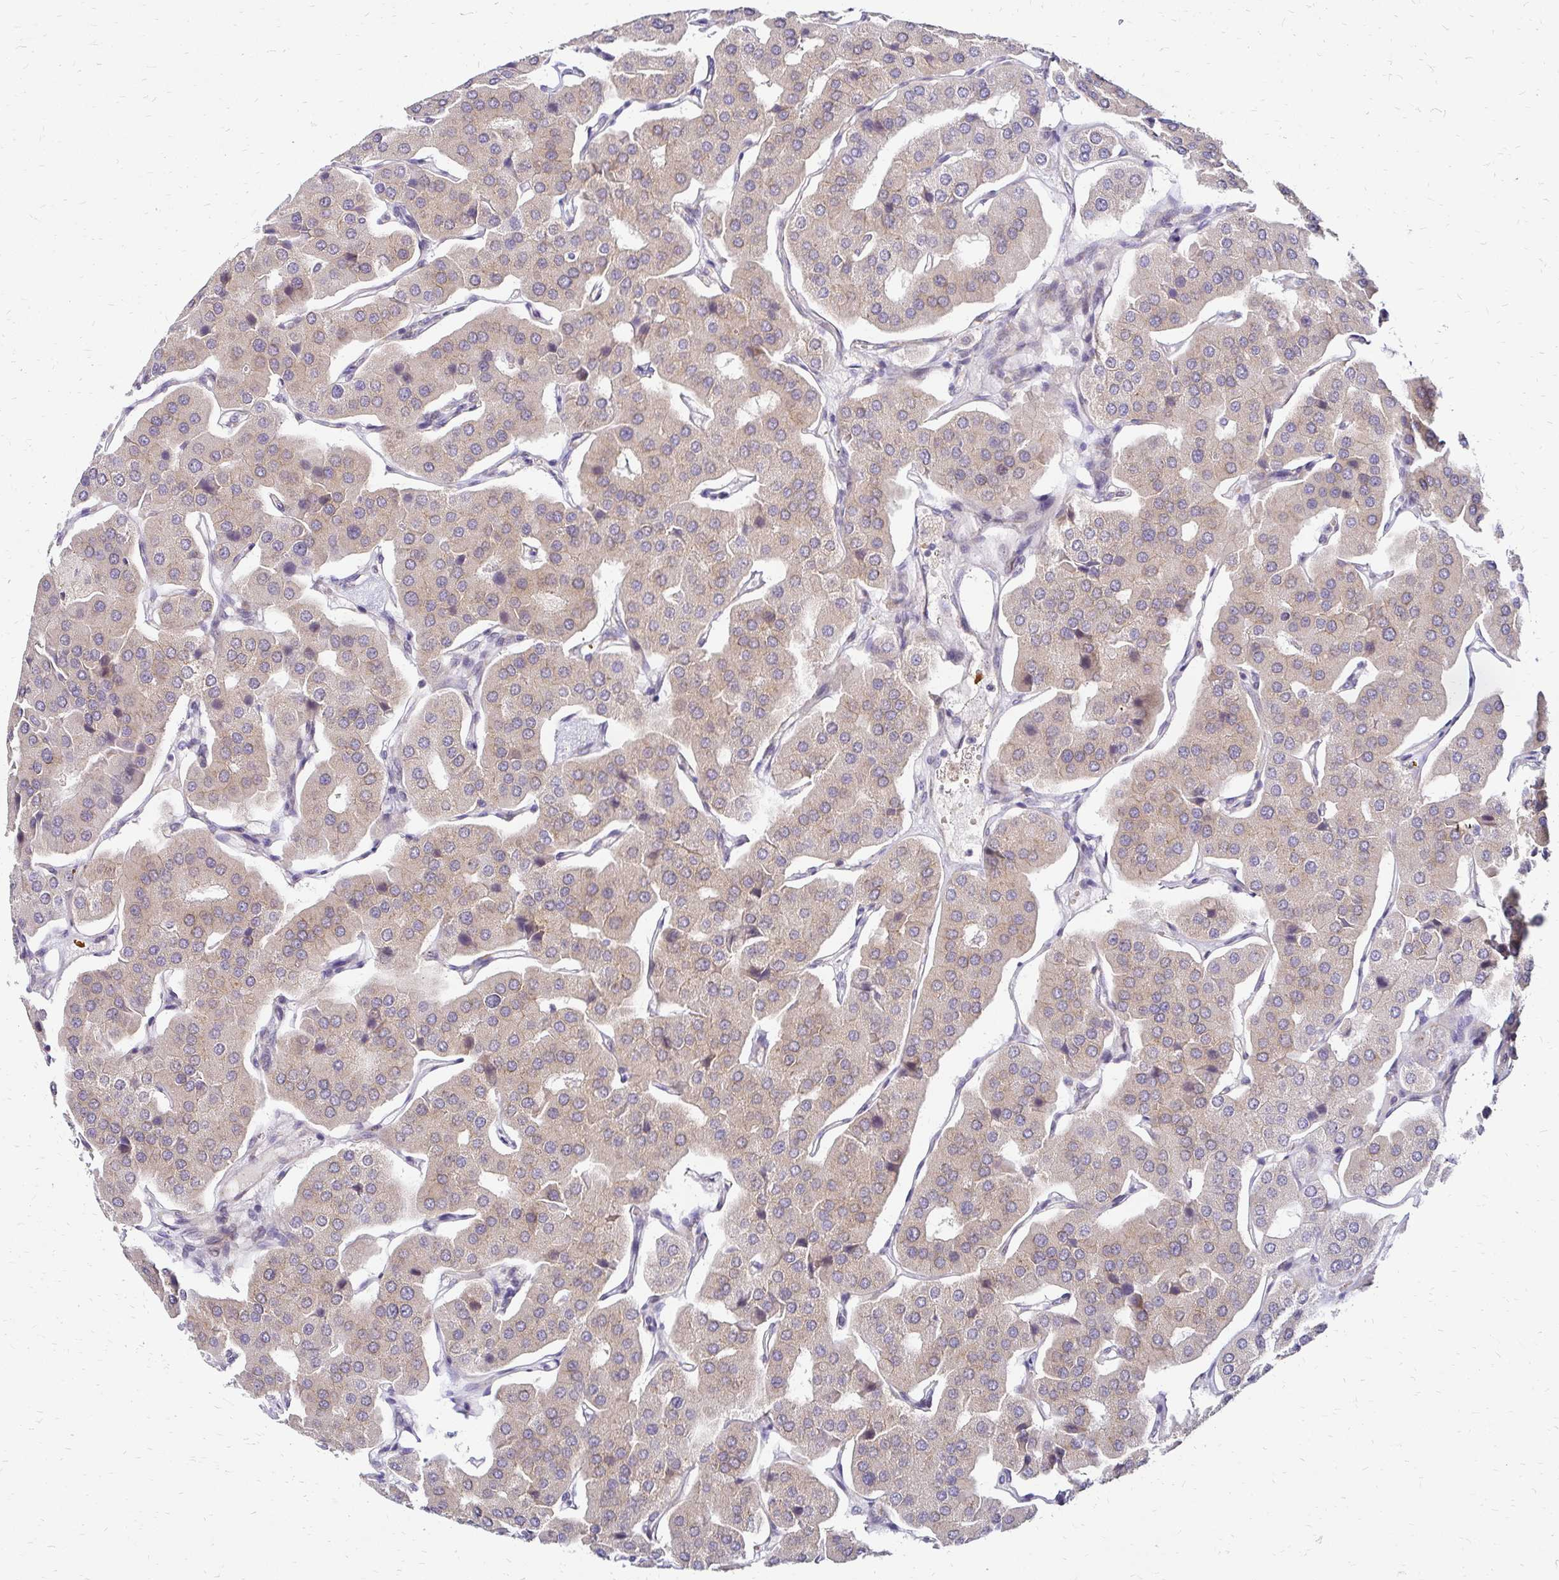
{"staining": {"intensity": "weak", "quantity": ">75%", "location": "cytoplasmic/membranous"}, "tissue": "parathyroid gland", "cell_type": "Glandular cells", "image_type": "normal", "snomed": [{"axis": "morphology", "description": "Normal tissue, NOS"}, {"axis": "morphology", "description": "Adenoma, NOS"}, {"axis": "topography", "description": "Parathyroid gland"}], "caption": "Human parathyroid gland stained for a protein (brown) demonstrates weak cytoplasmic/membranous positive expression in about >75% of glandular cells.", "gene": "IDUA", "patient": {"sex": "female", "age": 86}}